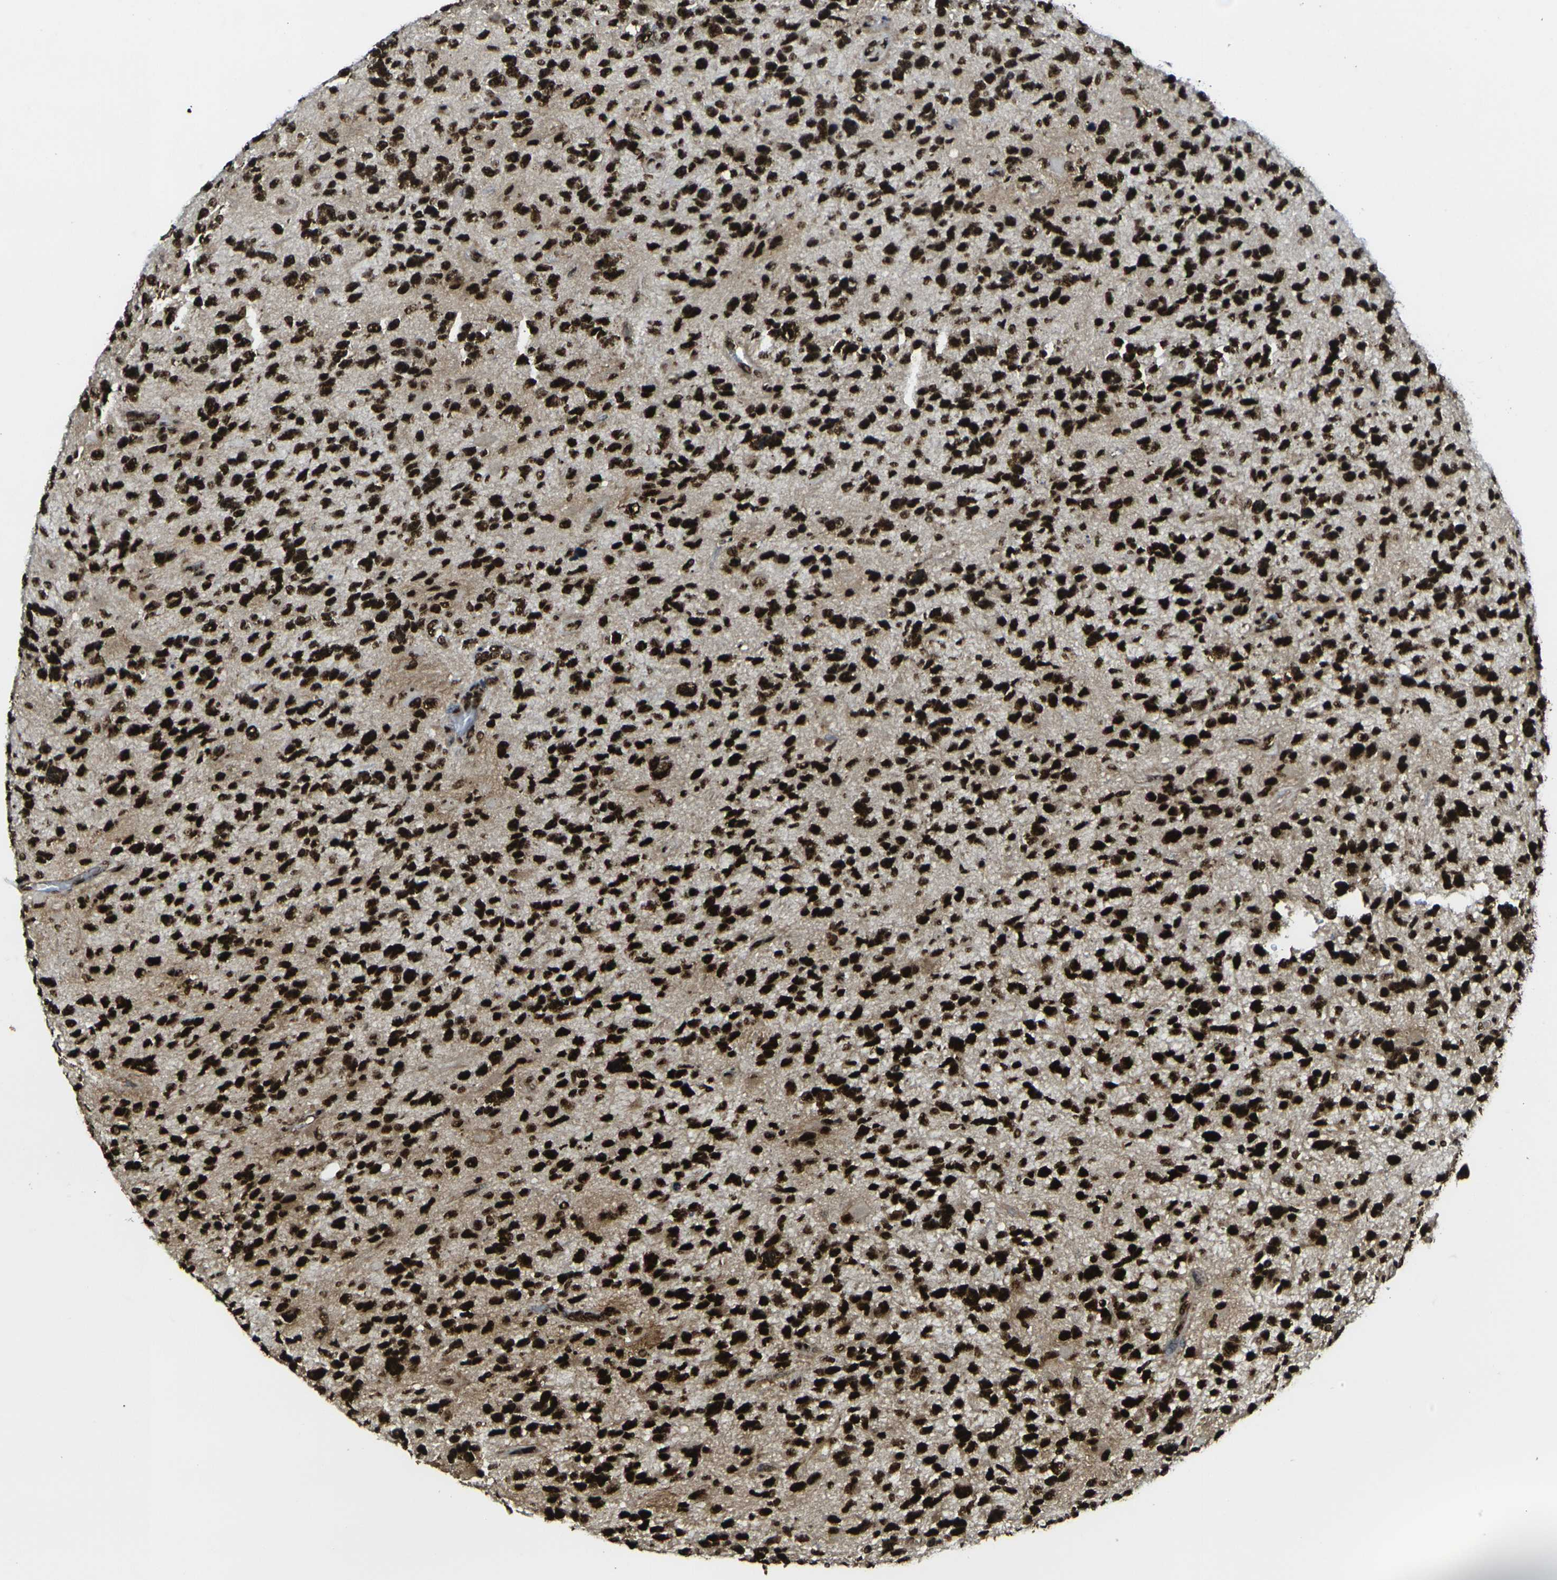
{"staining": {"intensity": "strong", "quantity": ">75%", "location": "nuclear"}, "tissue": "glioma", "cell_type": "Tumor cells", "image_type": "cancer", "snomed": [{"axis": "morphology", "description": "Glioma, malignant, High grade"}, {"axis": "topography", "description": "Brain"}], "caption": "The immunohistochemical stain shows strong nuclear staining in tumor cells of malignant glioma (high-grade) tissue.", "gene": "SMARCC1", "patient": {"sex": "female", "age": 58}}